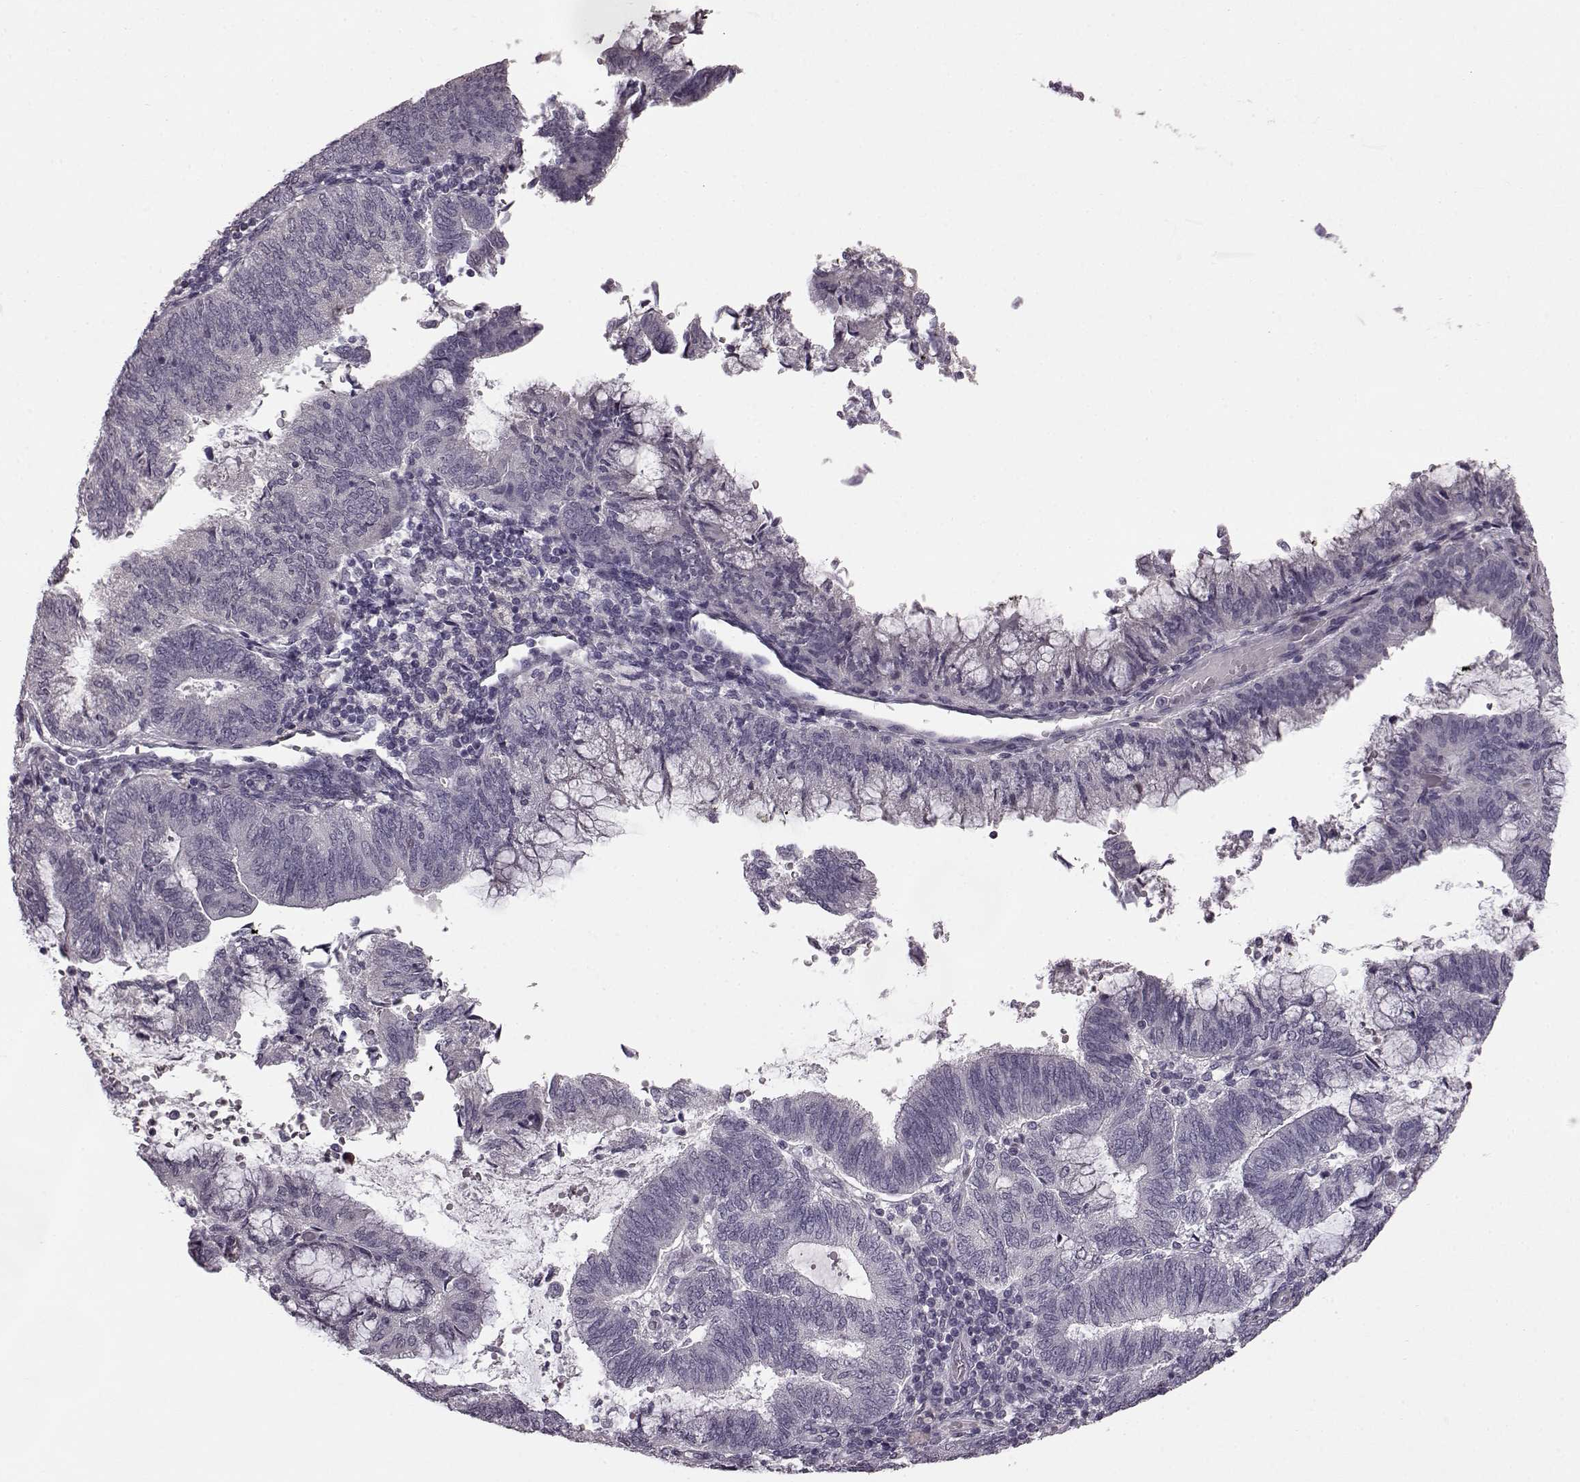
{"staining": {"intensity": "negative", "quantity": "none", "location": "none"}, "tissue": "endometrial cancer", "cell_type": "Tumor cells", "image_type": "cancer", "snomed": [{"axis": "morphology", "description": "Adenocarcinoma, NOS"}, {"axis": "topography", "description": "Endometrium"}], "caption": "The immunohistochemistry (IHC) image has no significant positivity in tumor cells of endometrial adenocarcinoma tissue. (DAB (3,3'-diaminobenzidine) immunohistochemistry, high magnification).", "gene": "SLCO3A1", "patient": {"sex": "female", "age": 65}}